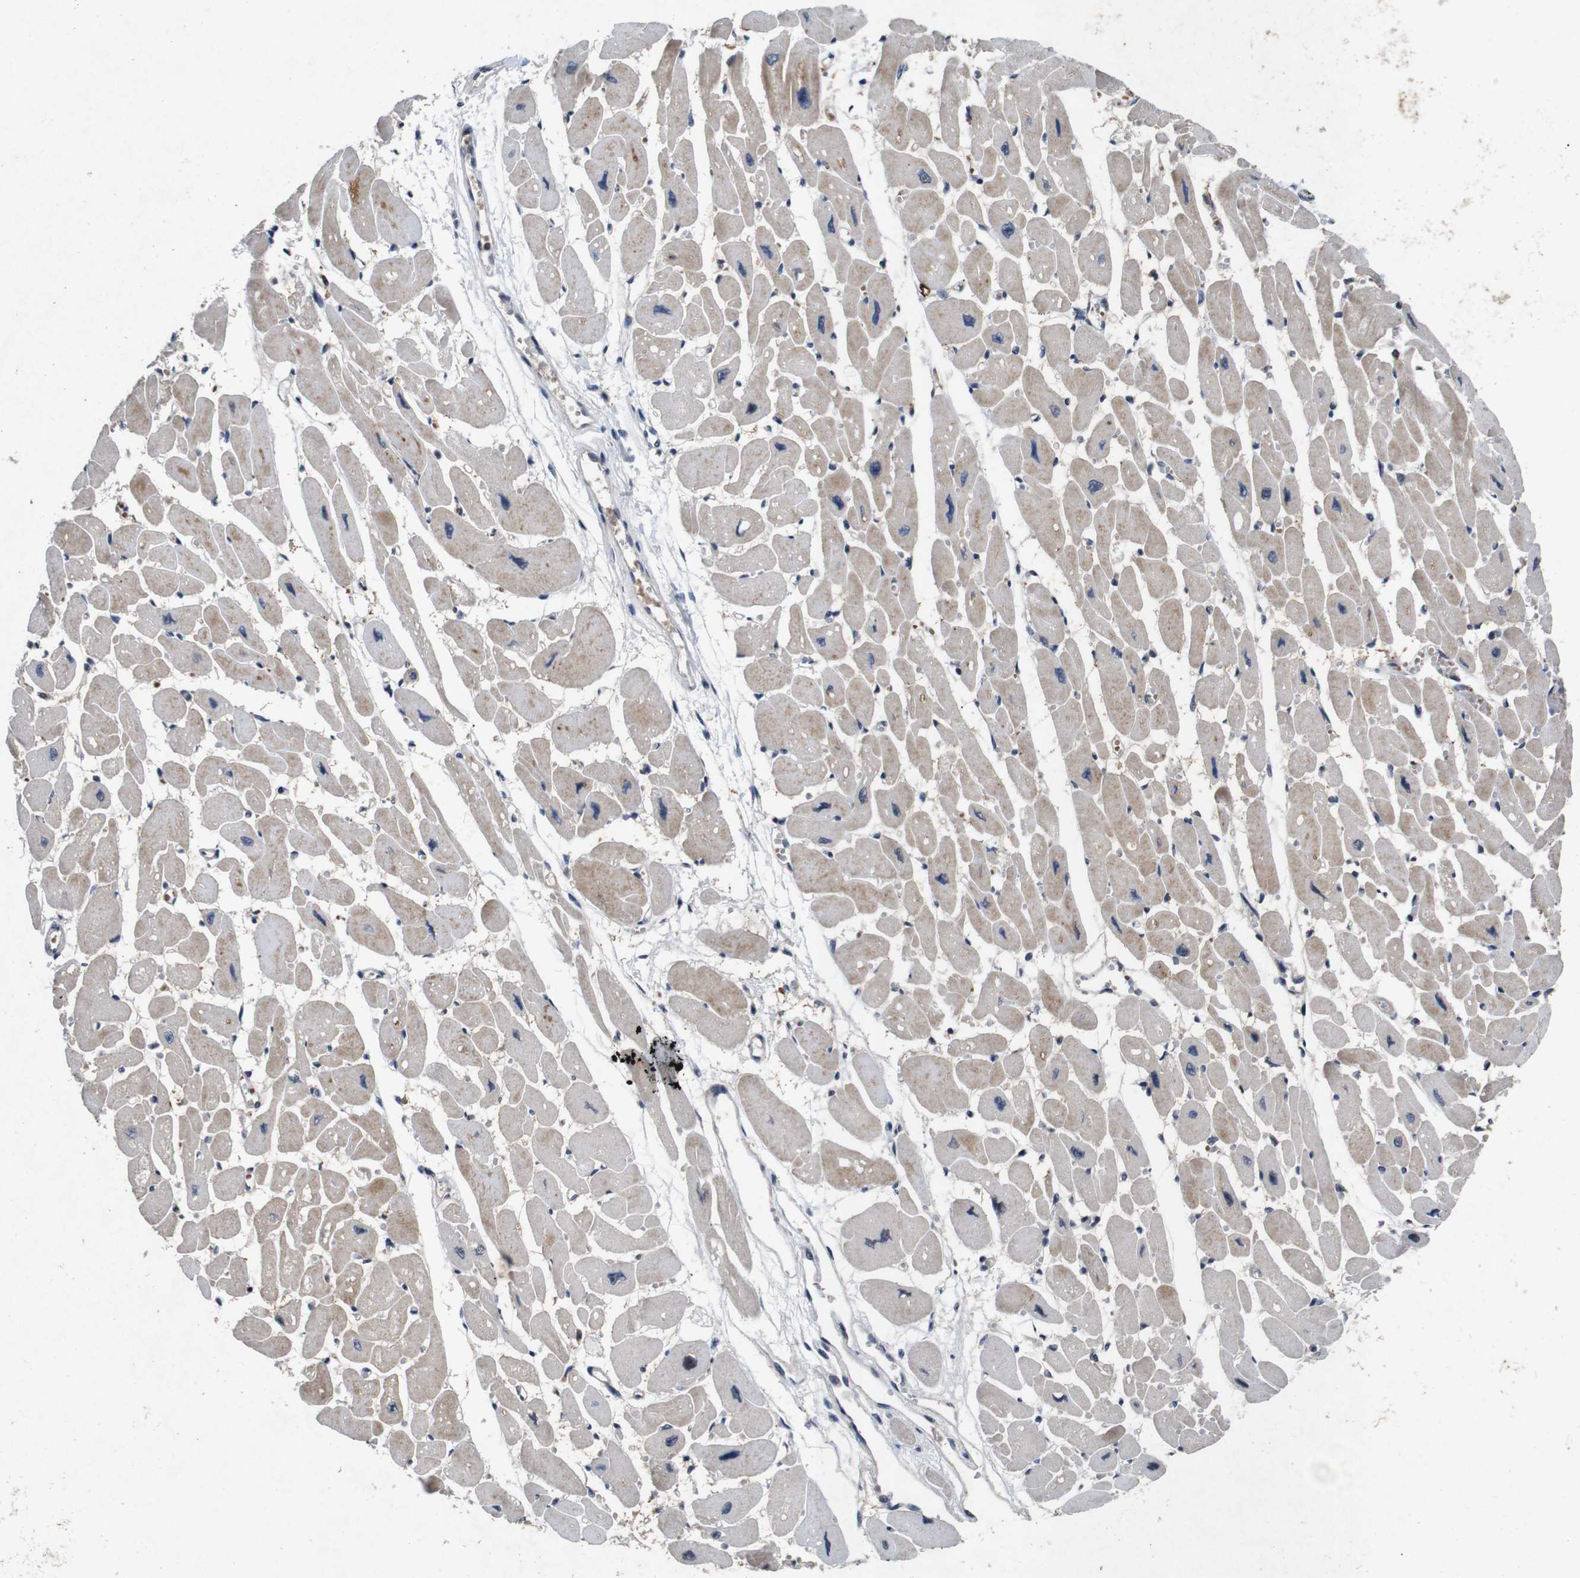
{"staining": {"intensity": "moderate", "quantity": ">75%", "location": "cytoplasmic/membranous"}, "tissue": "heart muscle", "cell_type": "Cardiomyocytes", "image_type": "normal", "snomed": [{"axis": "morphology", "description": "Normal tissue, NOS"}, {"axis": "topography", "description": "Heart"}], "caption": "An IHC image of normal tissue is shown. Protein staining in brown shows moderate cytoplasmic/membranous positivity in heart muscle within cardiomyocytes. The staining was performed using DAB (3,3'-diaminobenzidine) to visualize the protein expression in brown, while the nuclei were stained in blue with hematoxylin (Magnification: 20x).", "gene": "AKT3", "patient": {"sex": "female", "age": 54}}